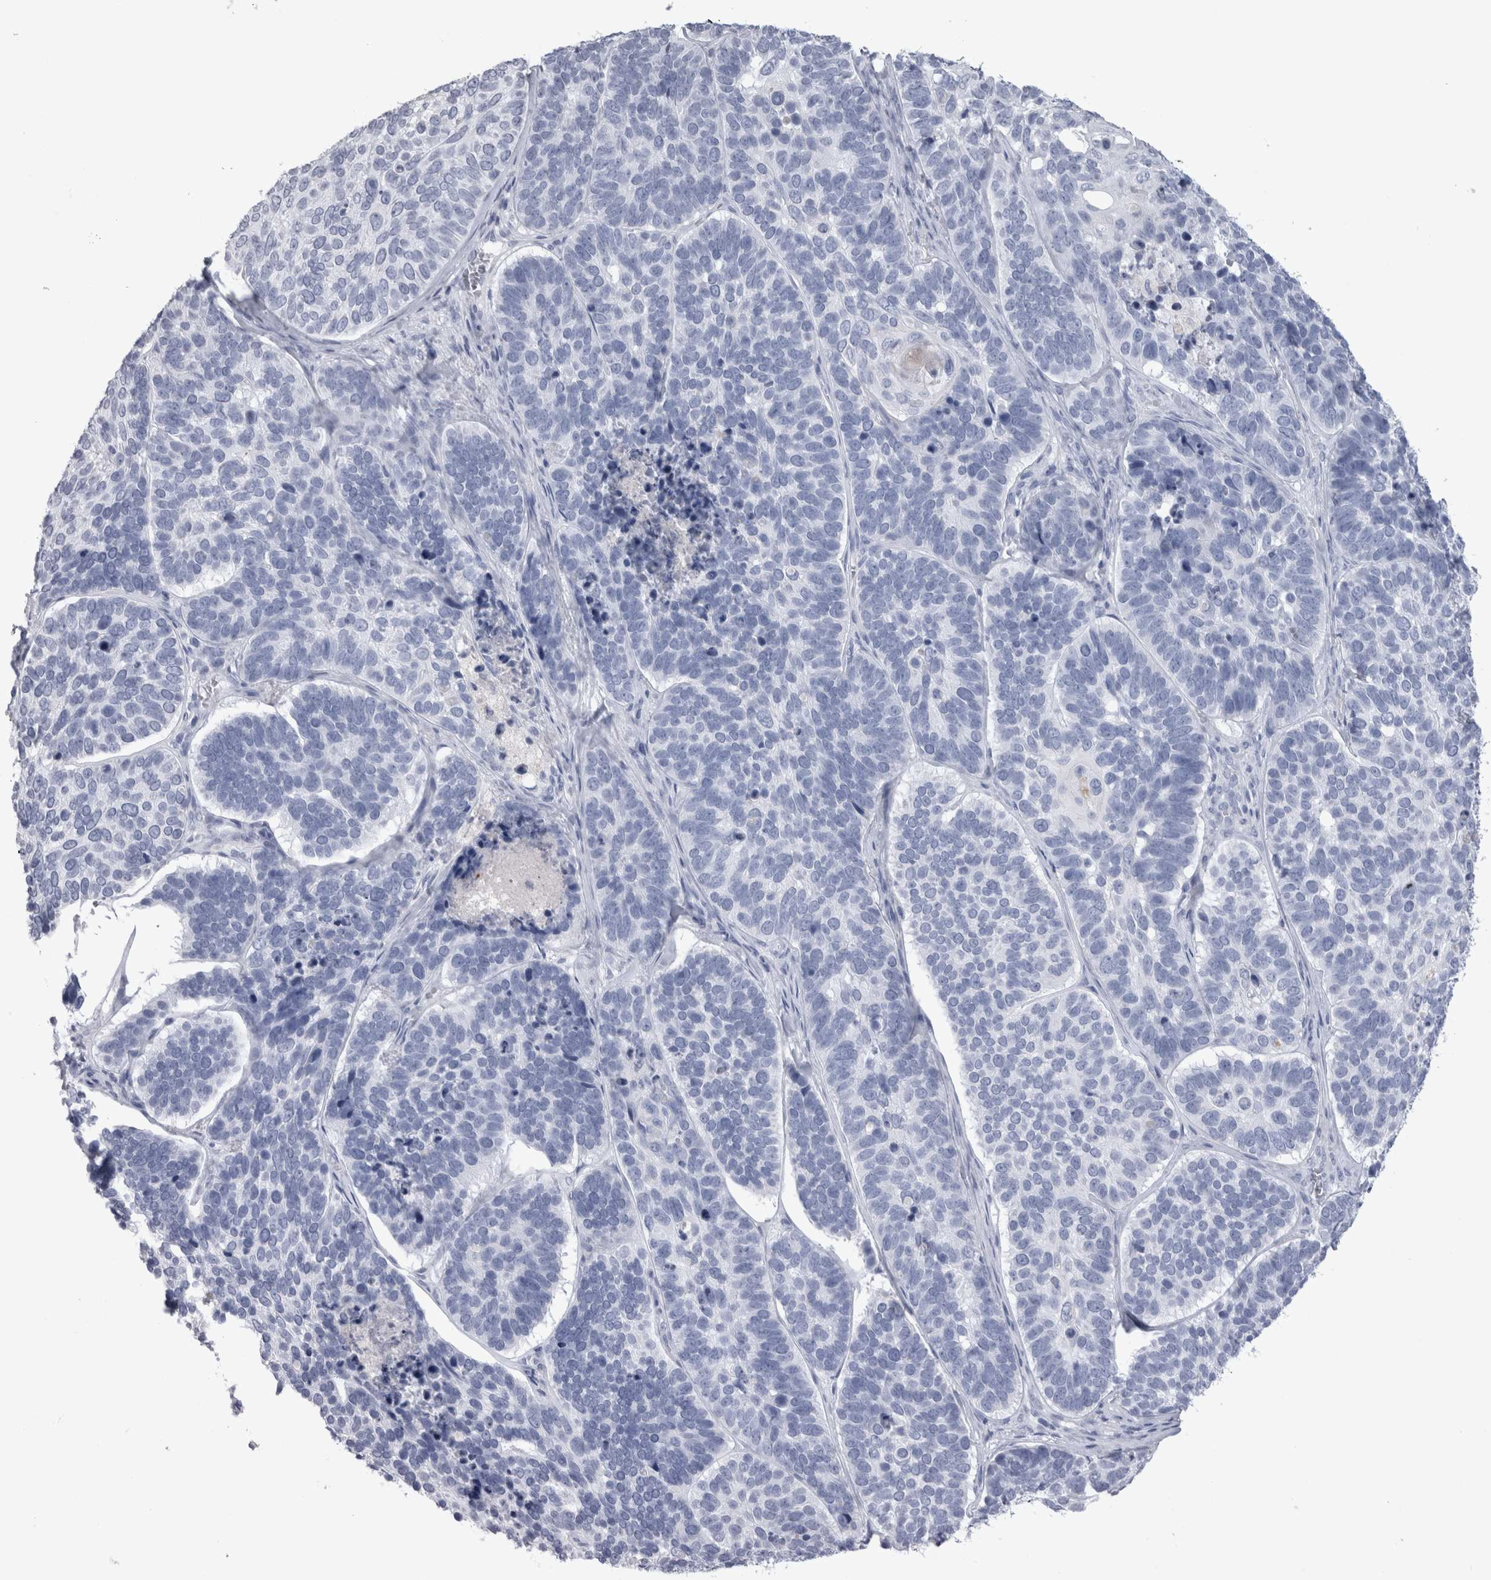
{"staining": {"intensity": "negative", "quantity": "none", "location": "none"}, "tissue": "skin cancer", "cell_type": "Tumor cells", "image_type": "cancer", "snomed": [{"axis": "morphology", "description": "Basal cell carcinoma"}, {"axis": "topography", "description": "Skin"}], "caption": "IHC micrograph of basal cell carcinoma (skin) stained for a protein (brown), which demonstrates no staining in tumor cells.", "gene": "ADAM2", "patient": {"sex": "male", "age": 62}}